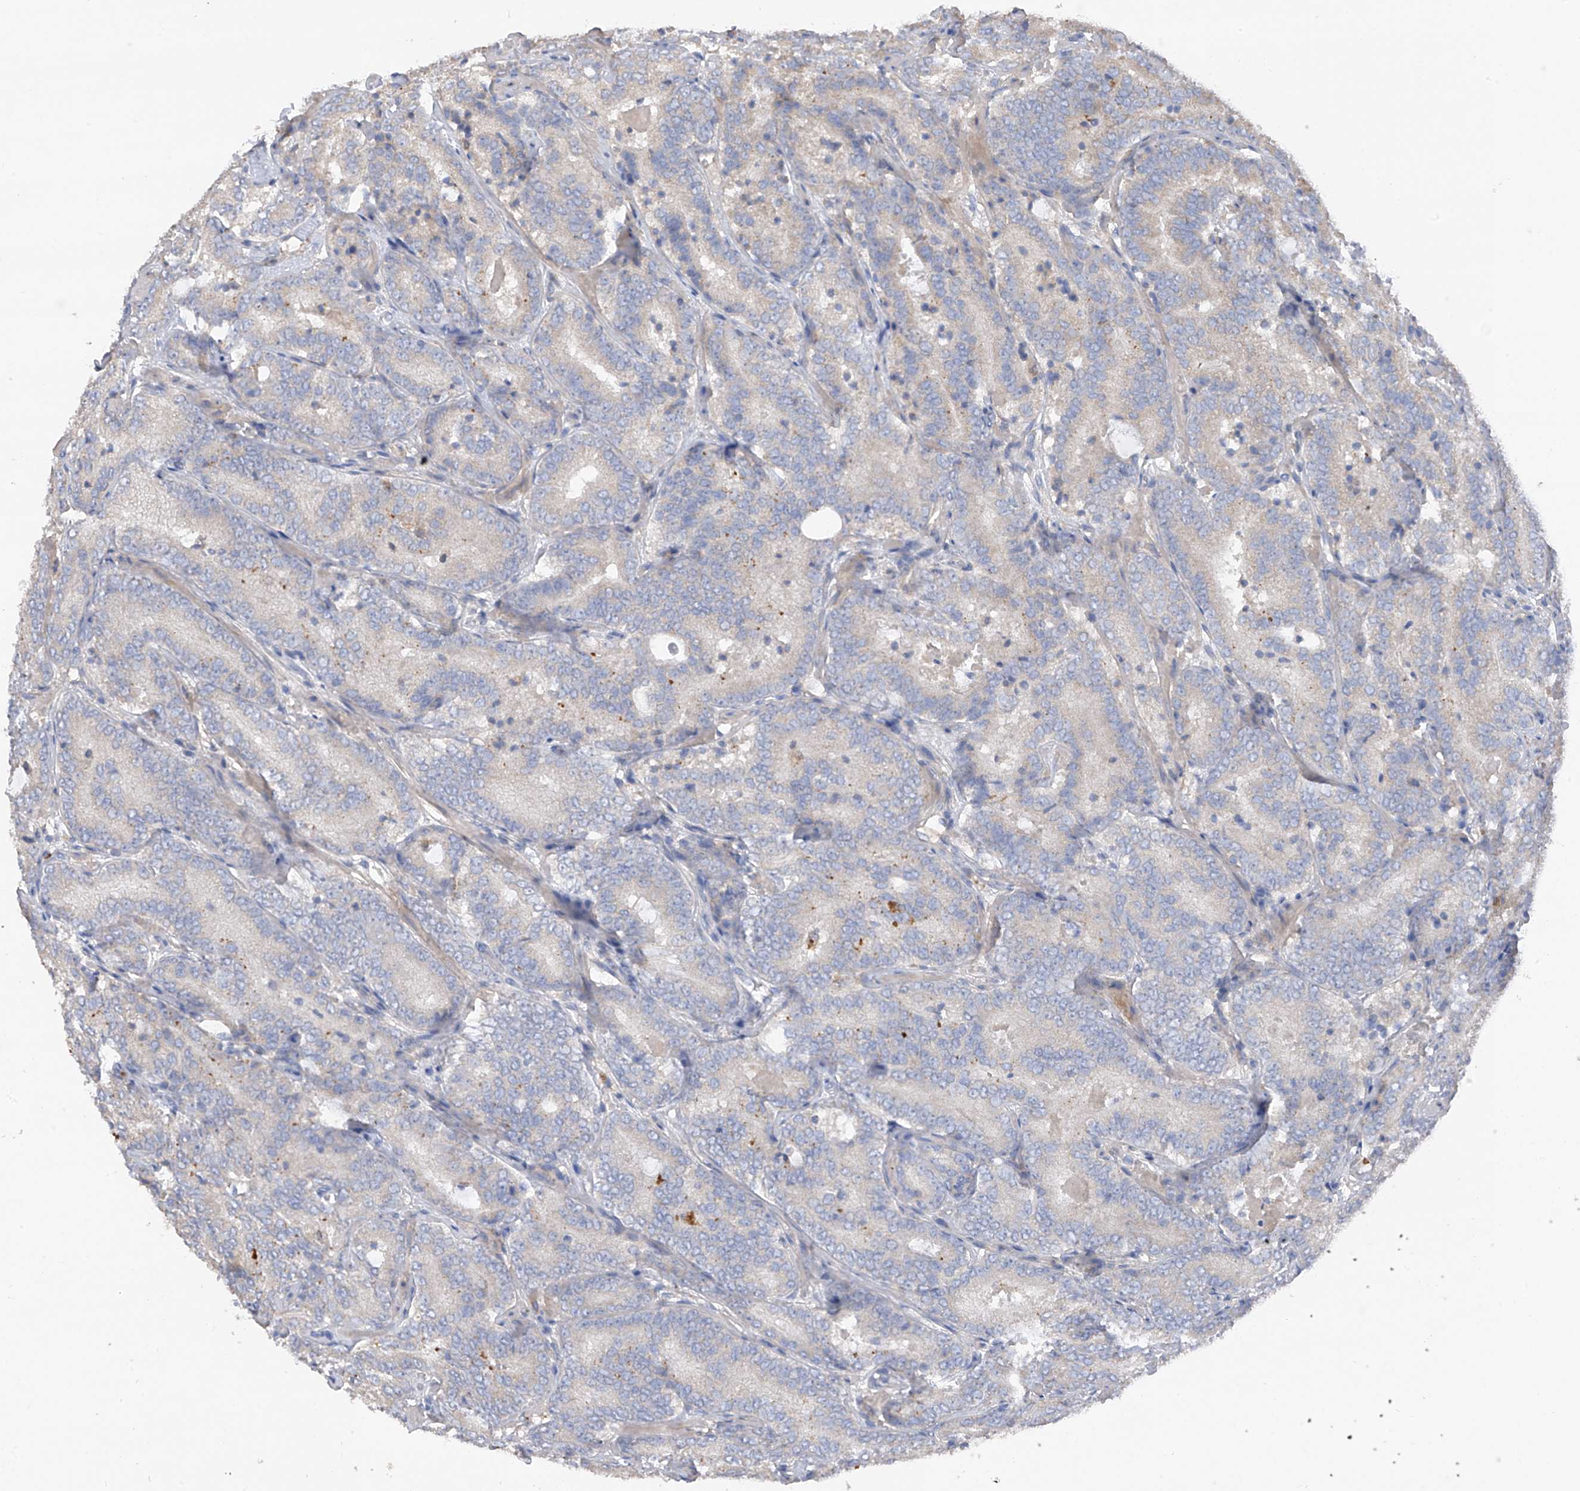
{"staining": {"intensity": "negative", "quantity": "none", "location": "none"}, "tissue": "prostate cancer", "cell_type": "Tumor cells", "image_type": "cancer", "snomed": [{"axis": "morphology", "description": "Adenocarcinoma, High grade"}, {"axis": "topography", "description": "Prostate"}], "caption": "Tumor cells show no significant staining in prostate cancer.", "gene": "GALNTL6", "patient": {"sex": "male", "age": 57}}